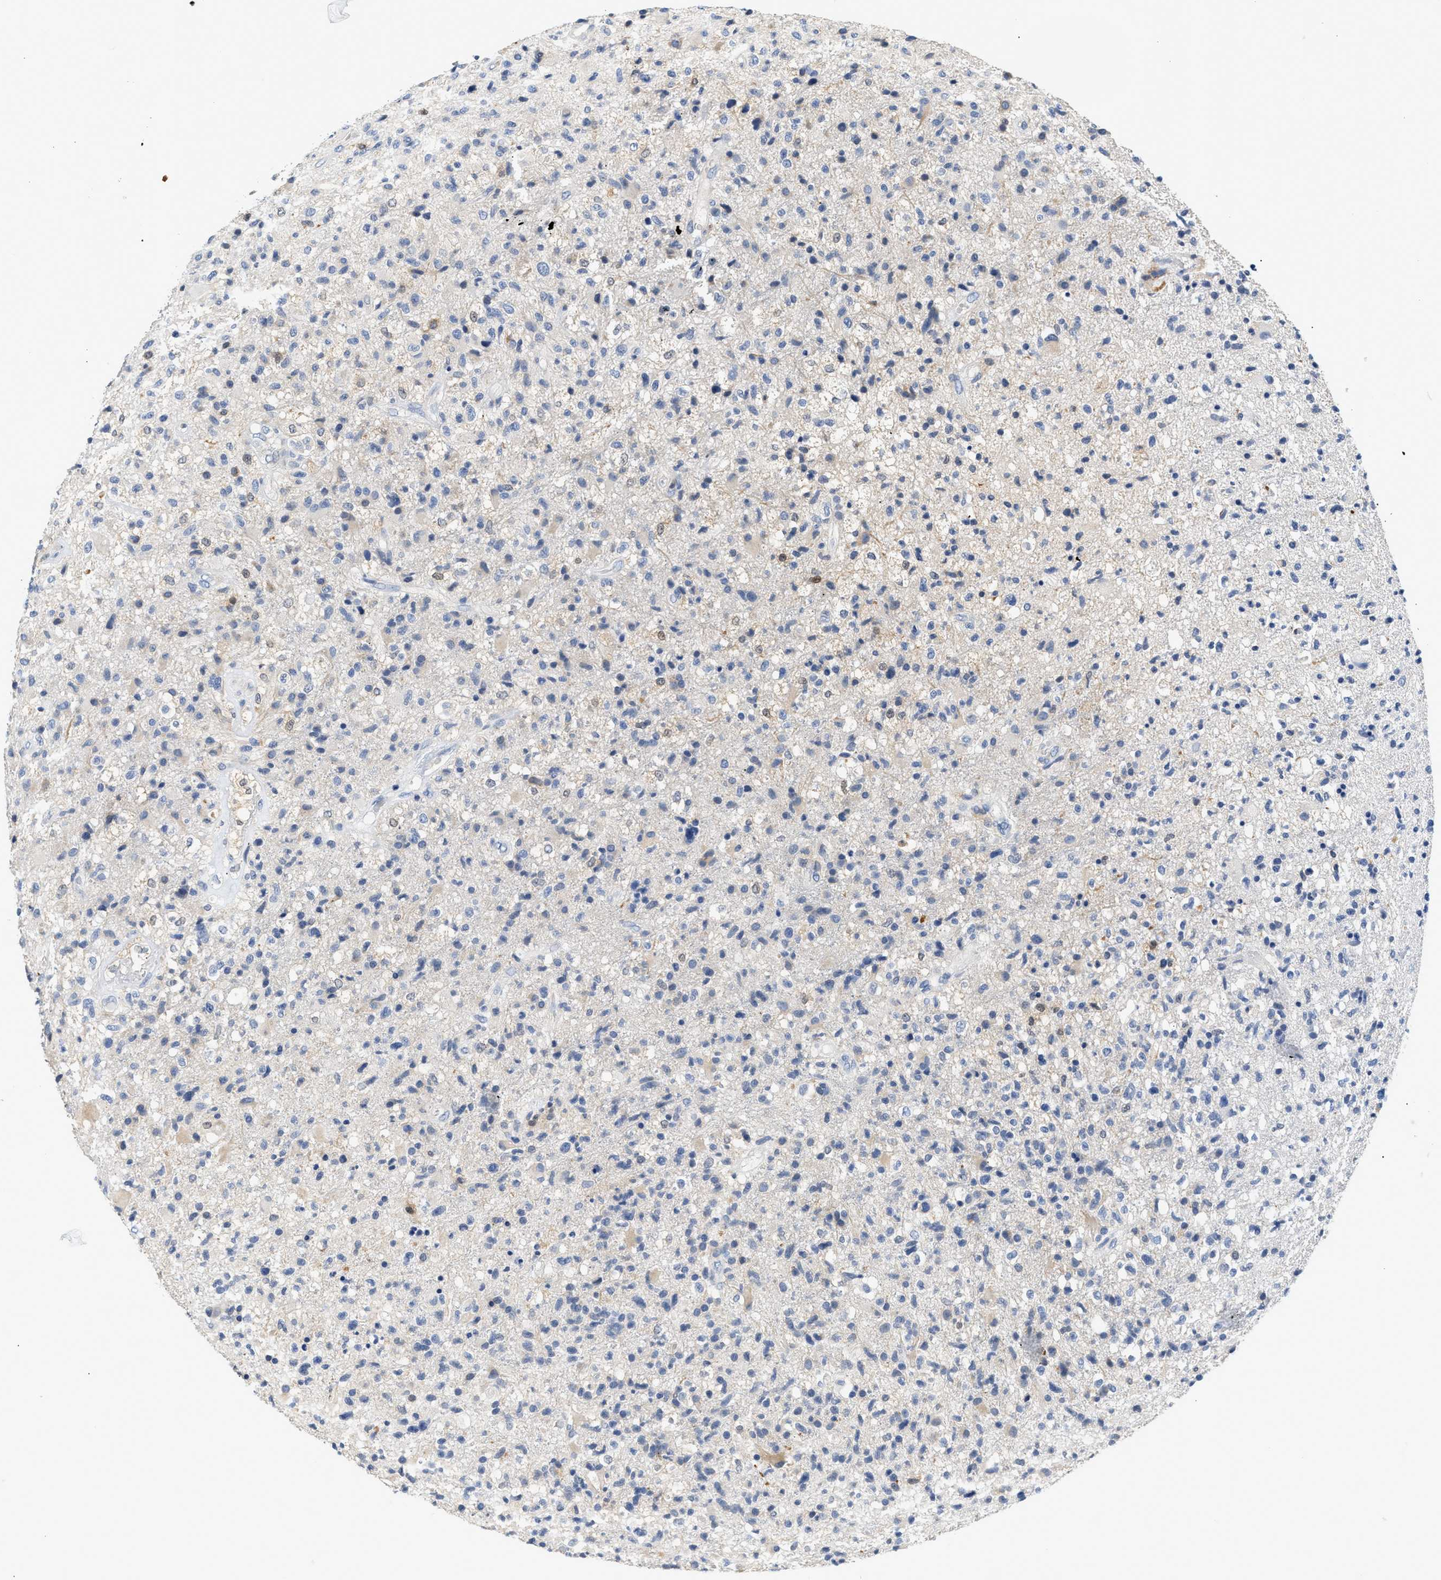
{"staining": {"intensity": "negative", "quantity": "none", "location": "none"}, "tissue": "glioma", "cell_type": "Tumor cells", "image_type": "cancer", "snomed": [{"axis": "morphology", "description": "Glioma, malignant, High grade"}, {"axis": "topography", "description": "Brain"}], "caption": "Tumor cells are negative for brown protein staining in glioma.", "gene": "SLIT2", "patient": {"sex": "male", "age": 72}}